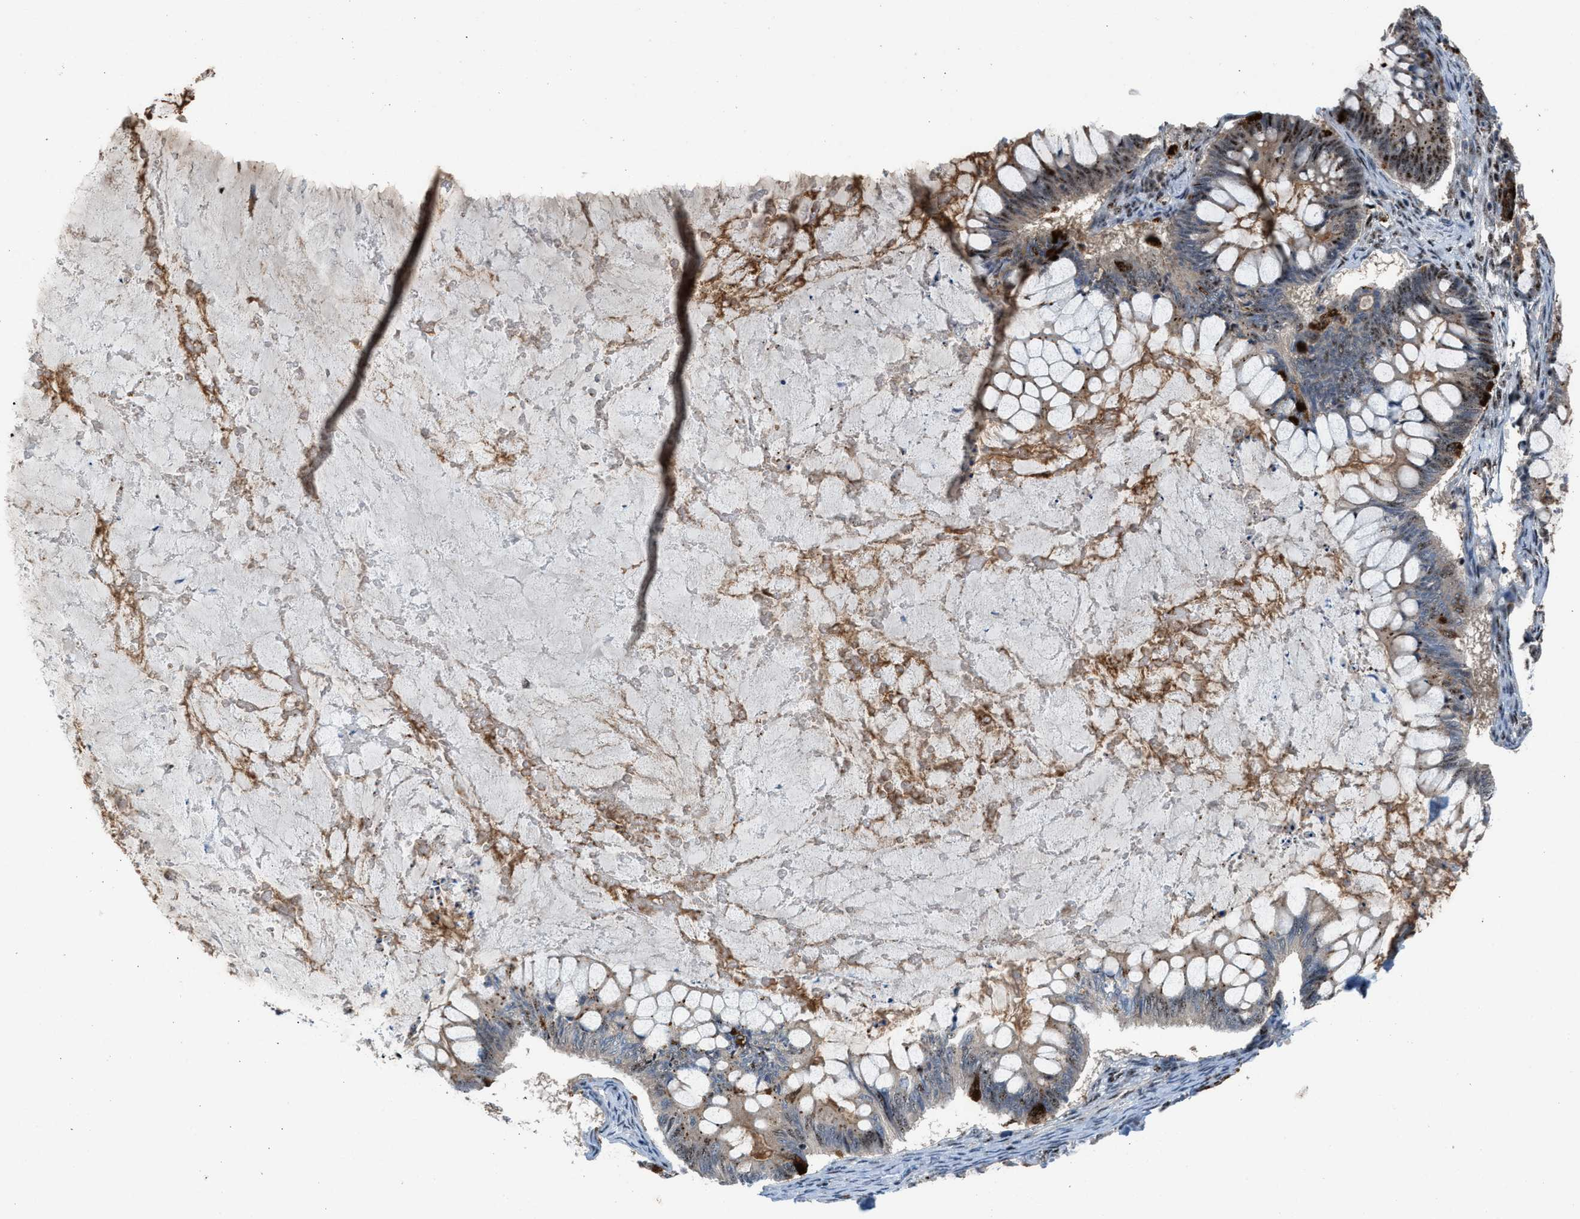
{"staining": {"intensity": "moderate", "quantity": "25%-75%", "location": "cytoplasmic/membranous,nuclear"}, "tissue": "ovarian cancer", "cell_type": "Tumor cells", "image_type": "cancer", "snomed": [{"axis": "morphology", "description": "Cystadenocarcinoma, mucinous, NOS"}, {"axis": "topography", "description": "Ovary"}], "caption": "Immunohistochemistry (IHC) of ovarian cancer (mucinous cystadenocarcinoma) demonstrates medium levels of moderate cytoplasmic/membranous and nuclear staining in about 25%-75% of tumor cells.", "gene": "CENPP", "patient": {"sex": "female", "age": 61}}